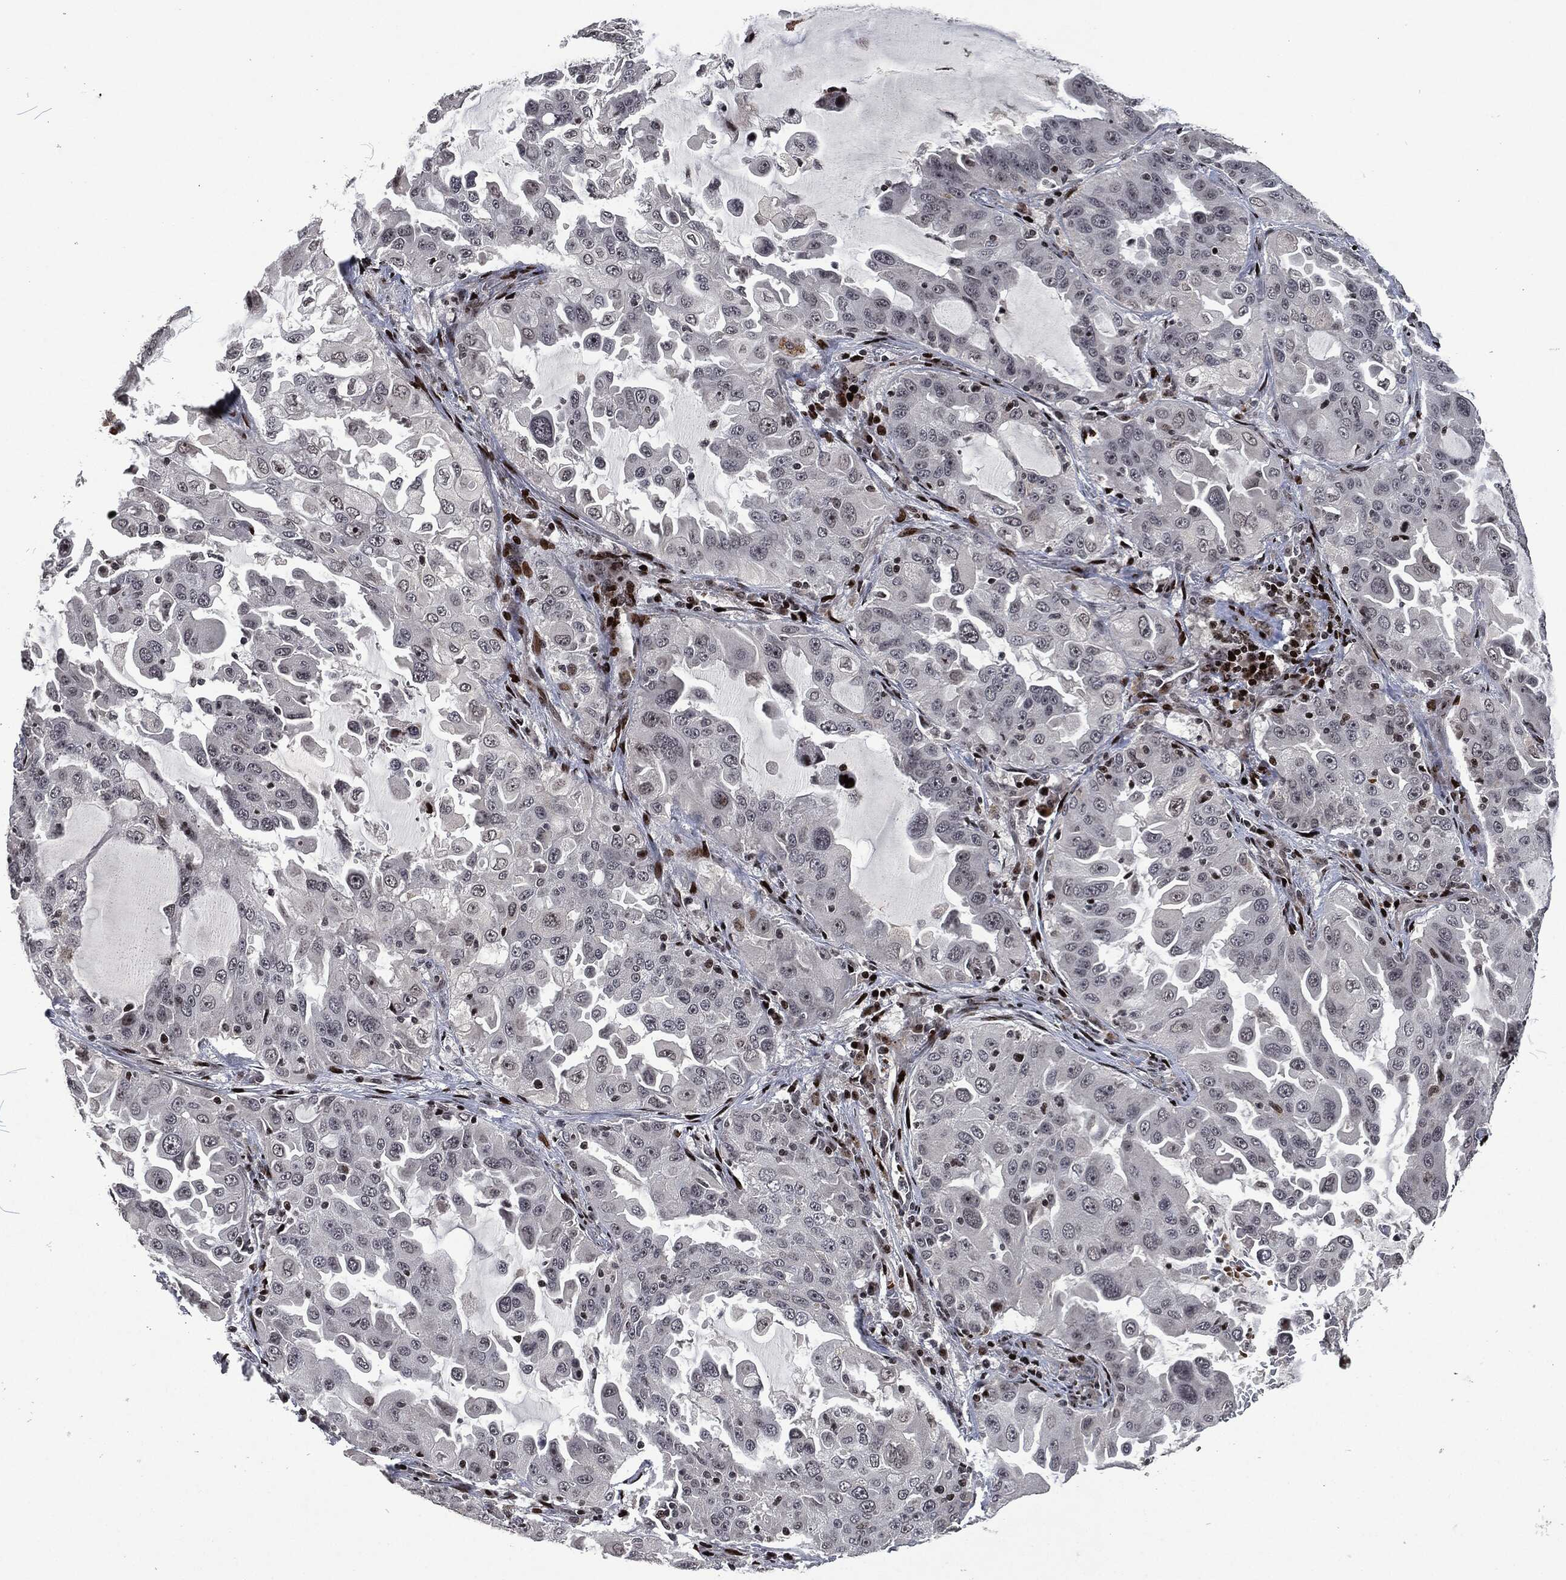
{"staining": {"intensity": "negative", "quantity": "none", "location": "none"}, "tissue": "lung cancer", "cell_type": "Tumor cells", "image_type": "cancer", "snomed": [{"axis": "morphology", "description": "Adenocarcinoma, NOS"}, {"axis": "topography", "description": "Lung"}], "caption": "A photomicrograph of adenocarcinoma (lung) stained for a protein reveals no brown staining in tumor cells. The staining was performed using DAB to visualize the protein expression in brown, while the nuclei were stained in blue with hematoxylin (Magnification: 20x).", "gene": "EGFR", "patient": {"sex": "female", "age": 61}}